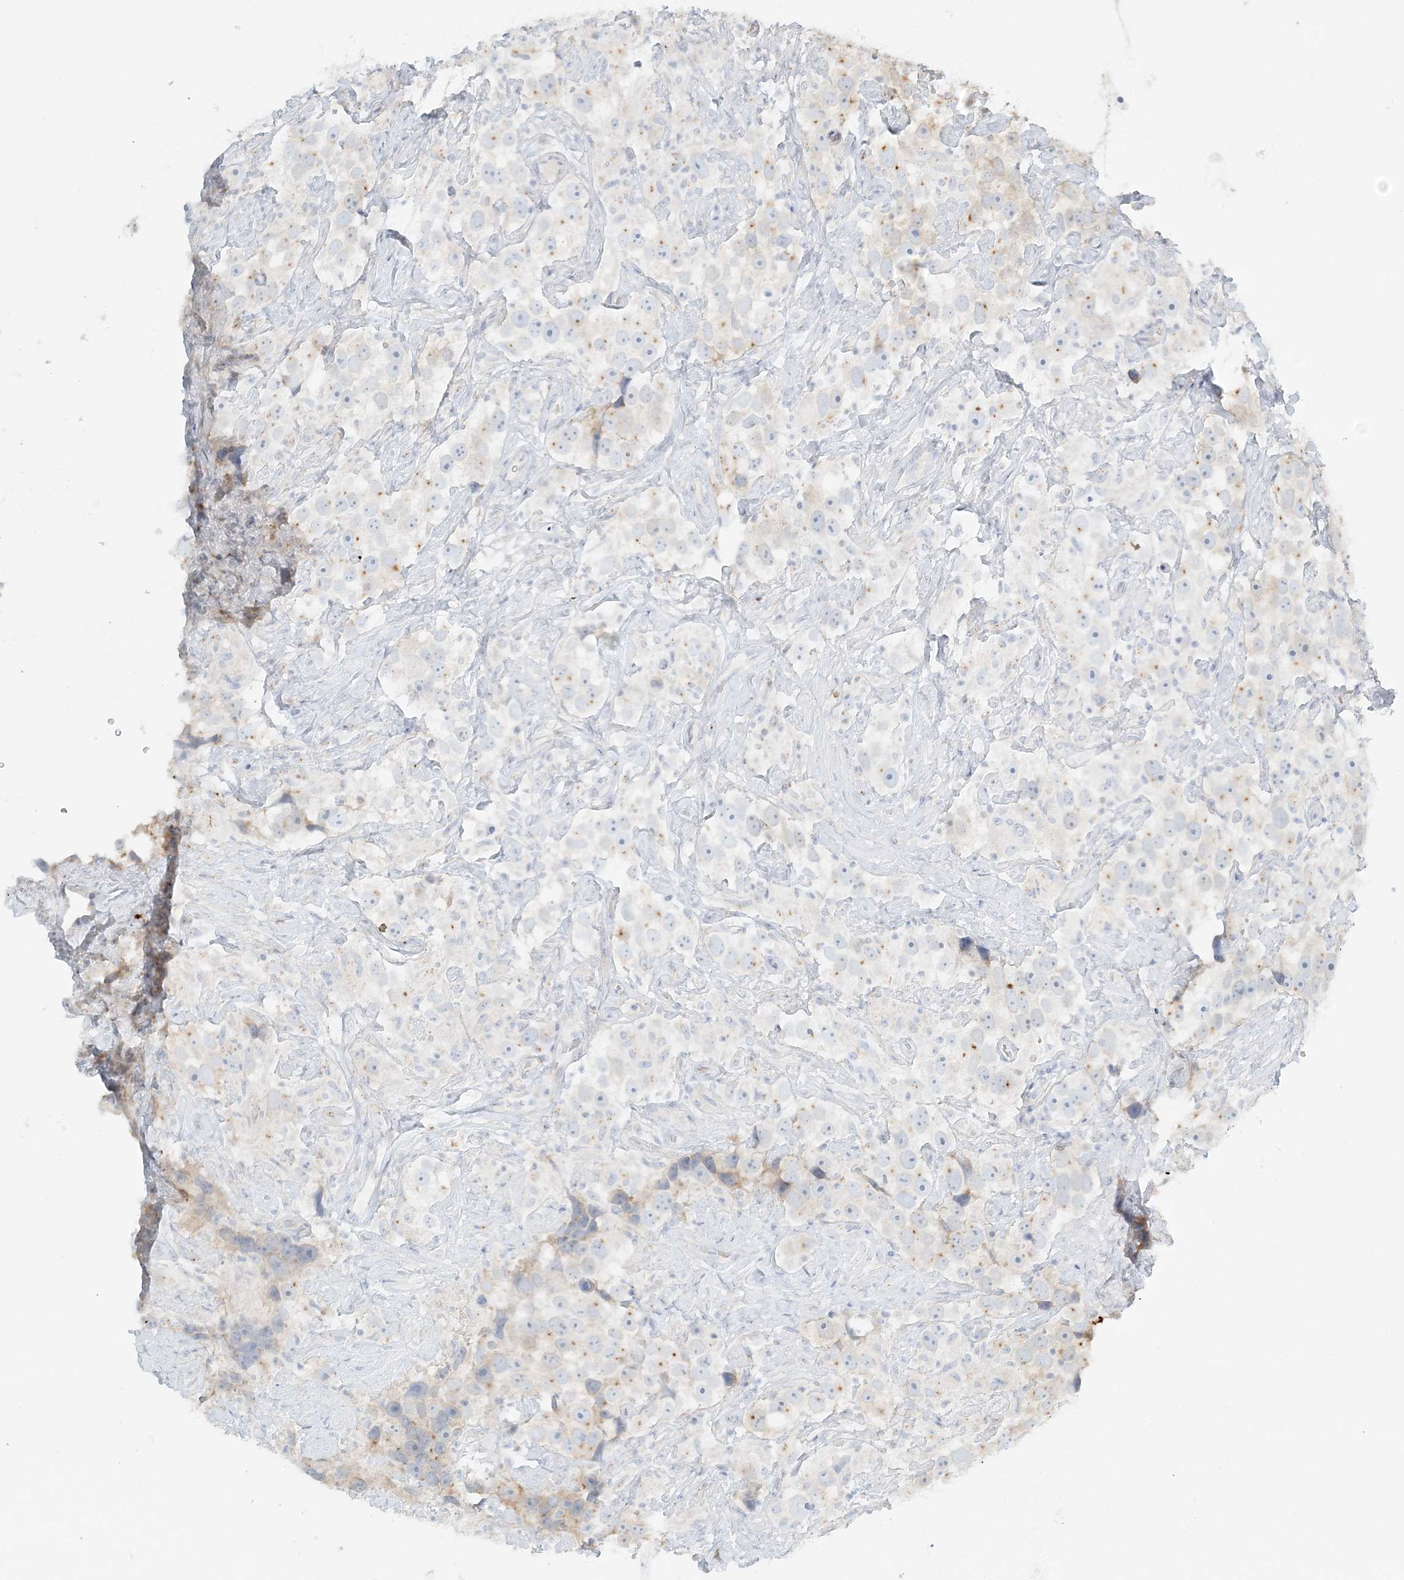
{"staining": {"intensity": "moderate", "quantity": "<25%", "location": "cytoplasmic/membranous"}, "tissue": "testis cancer", "cell_type": "Tumor cells", "image_type": "cancer", "snomed": [{"axis": "morphology", "description": "Seminoma, NOS"}, {"axis": "topography", "description": "Testis"}], "caption": "Immunohistochemistry histopathology image of neoplastic tissue: human testis cancer stained using immunohistochemistry (IHC) shows low levels of moderate protein expression localized specifically in the cytoplasmic/membranous of tumor cells, appearing as a cytoplasmic/membranous brown color.", "gene": "NAA11", "patient": {"sex": "male", "age": 49}}